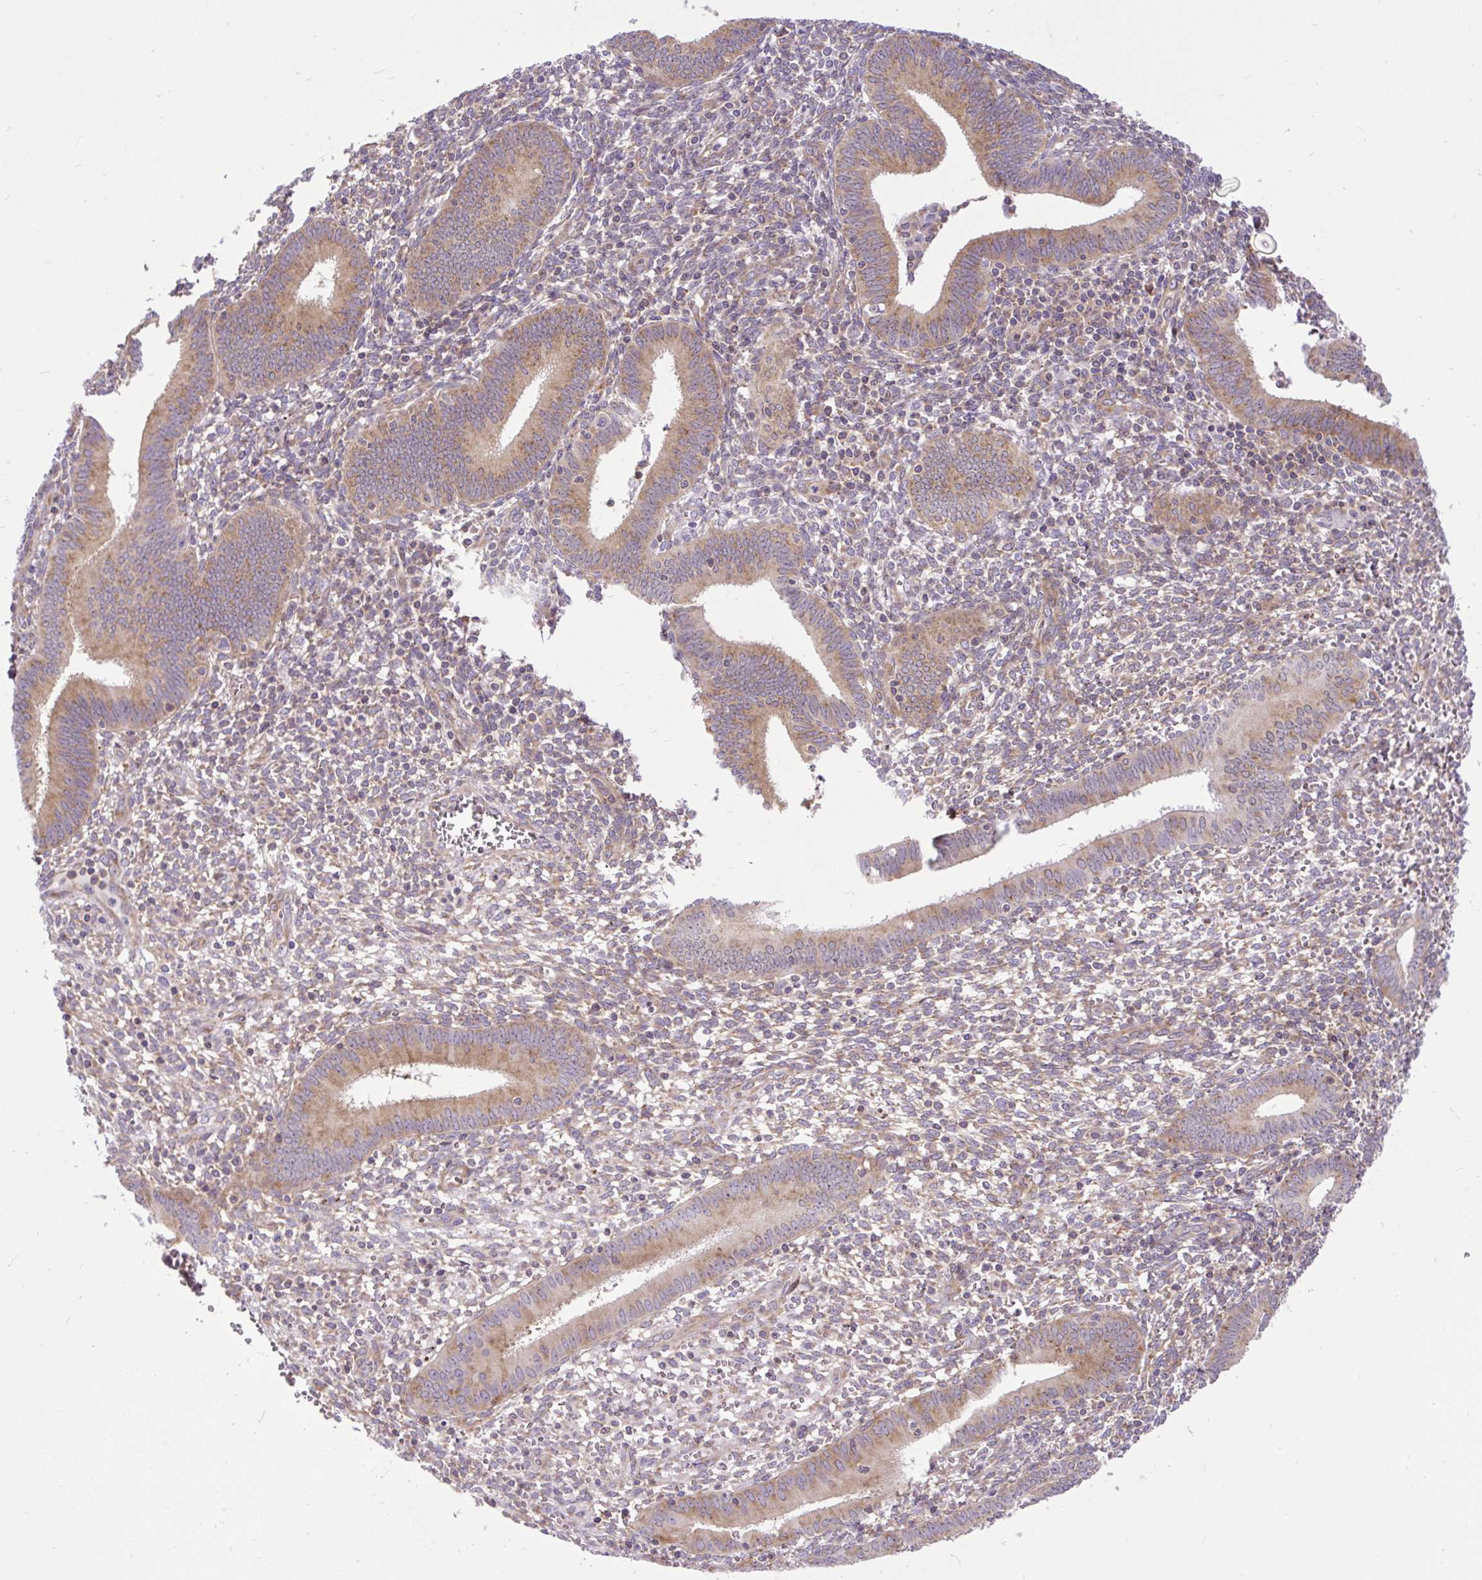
{"staining": {"intensity": "weak", "quantity": "25%-75%", "location": "cytoplasmic/membranous"}, "tissue": "endometrium", "cell_type": "Cells in endometrial stroma", "image_type": "normal", "snomed": [{"axis": "morphology", "description": "Normal tissue, NOS"}, {"axis": "topography", "description": "Endometrium"}], "caption": "Weak cytoplasmic/membranous staining is seen in about 25%-75% of cells in endometrial stroma in unremarkable endometrium. Immunohistochemistry (ihc) stains the protein in brown and the nuclei are stained blue.", "gene": "TRIM17", "patient": {"sex": "female", "age": 41}}